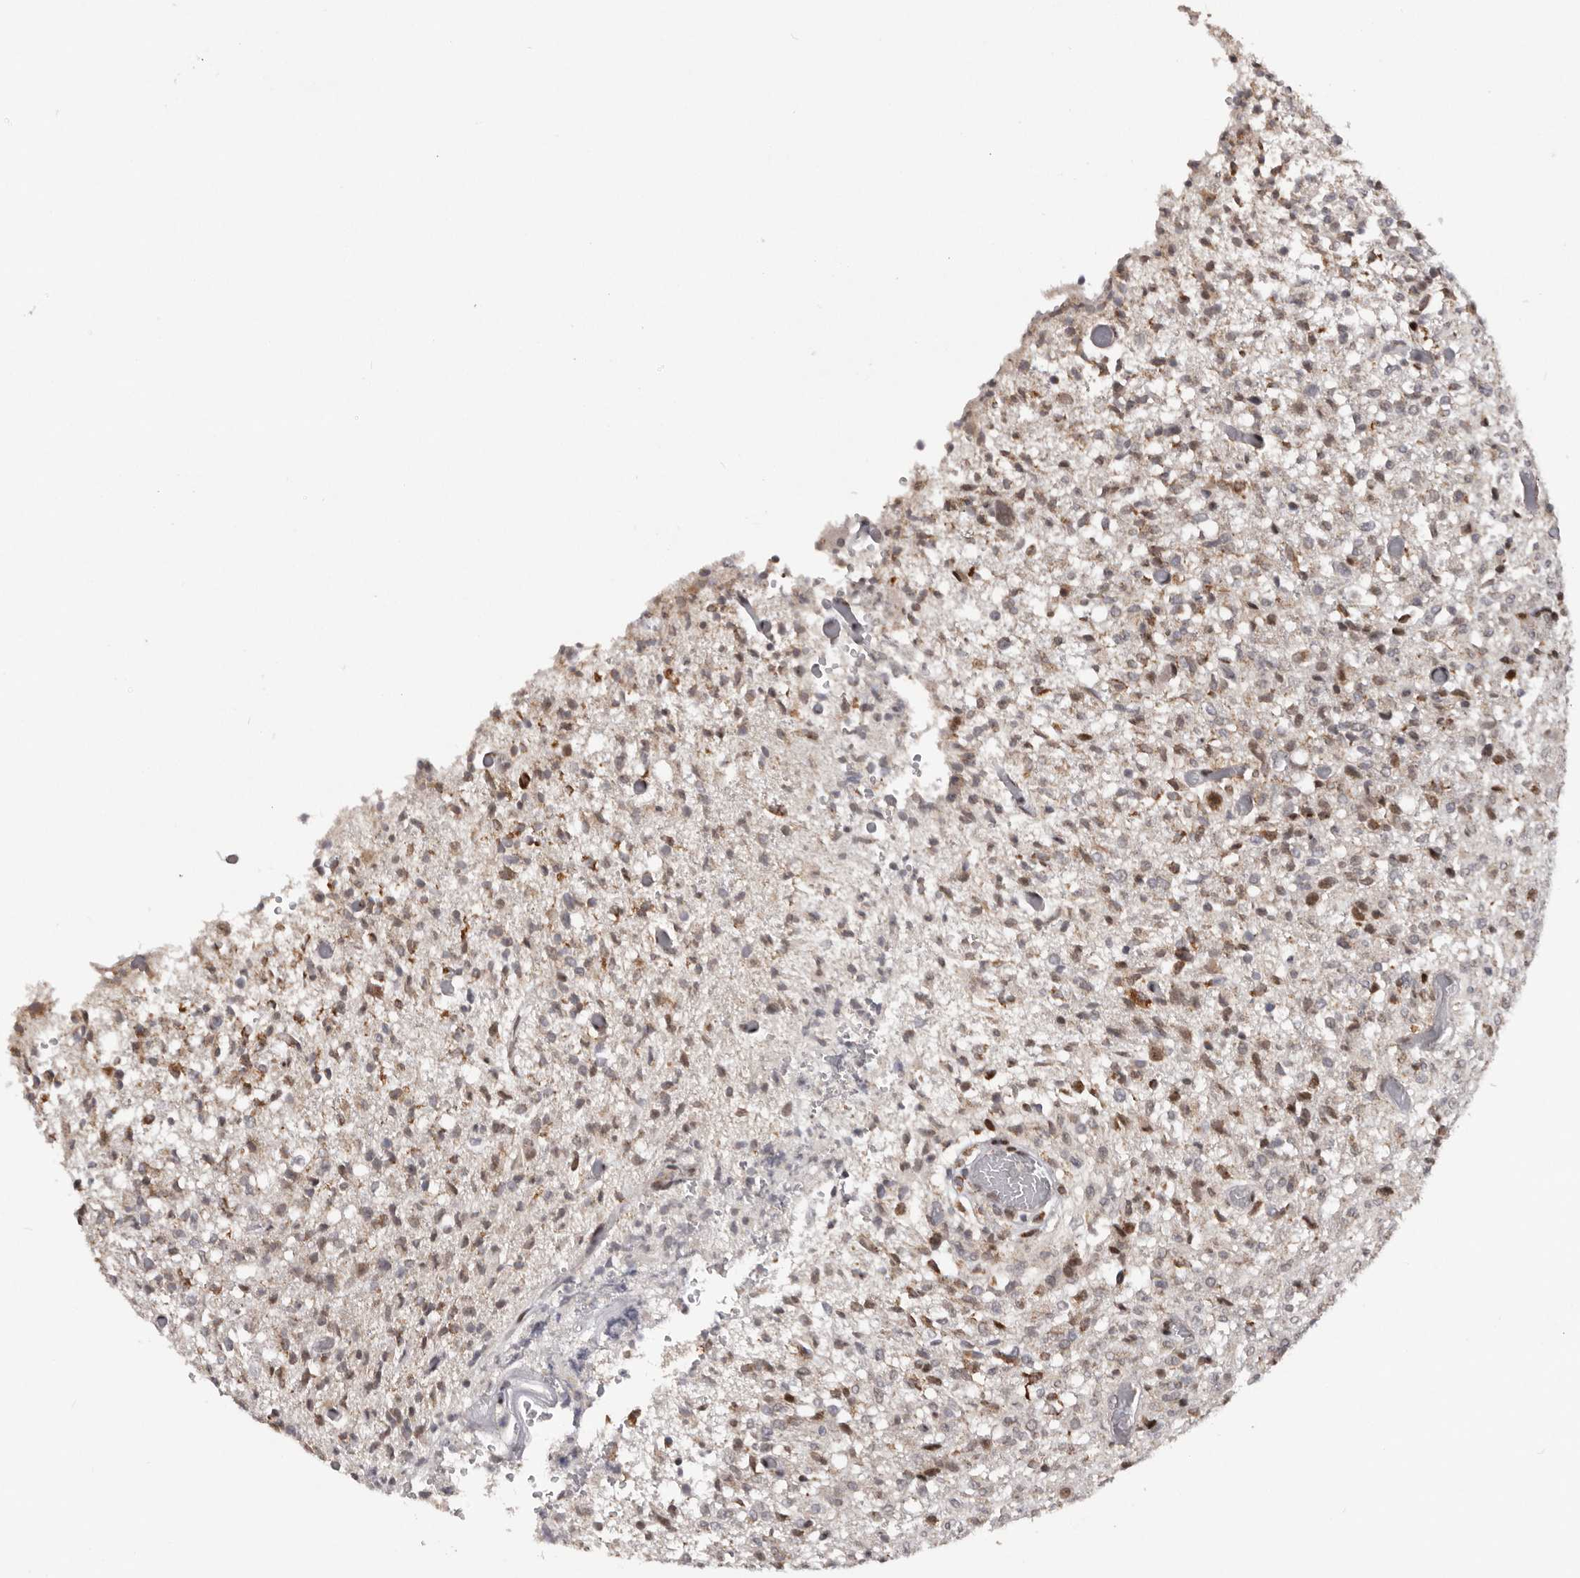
{"staining": {"intensity": "moderate", "quantity": ">75%", "location": "cytoplasmic/membranous"}, "tissue": "glioma", "cell_type": "Tumor cells", "image_type": "cancer", "snomed": [{"axis": "morphology", "description": "Glioma, malignant, High grade"}, {"axis": "topography", "description": "Brain"}], "caption": "Brown immunohistochemical staining in human glioma displays moderate cytoplasmic/membranous expression in about >75% of tumor cells.", "gene": "C17orf99", "patient": {"sex": "female", "age": 57}}